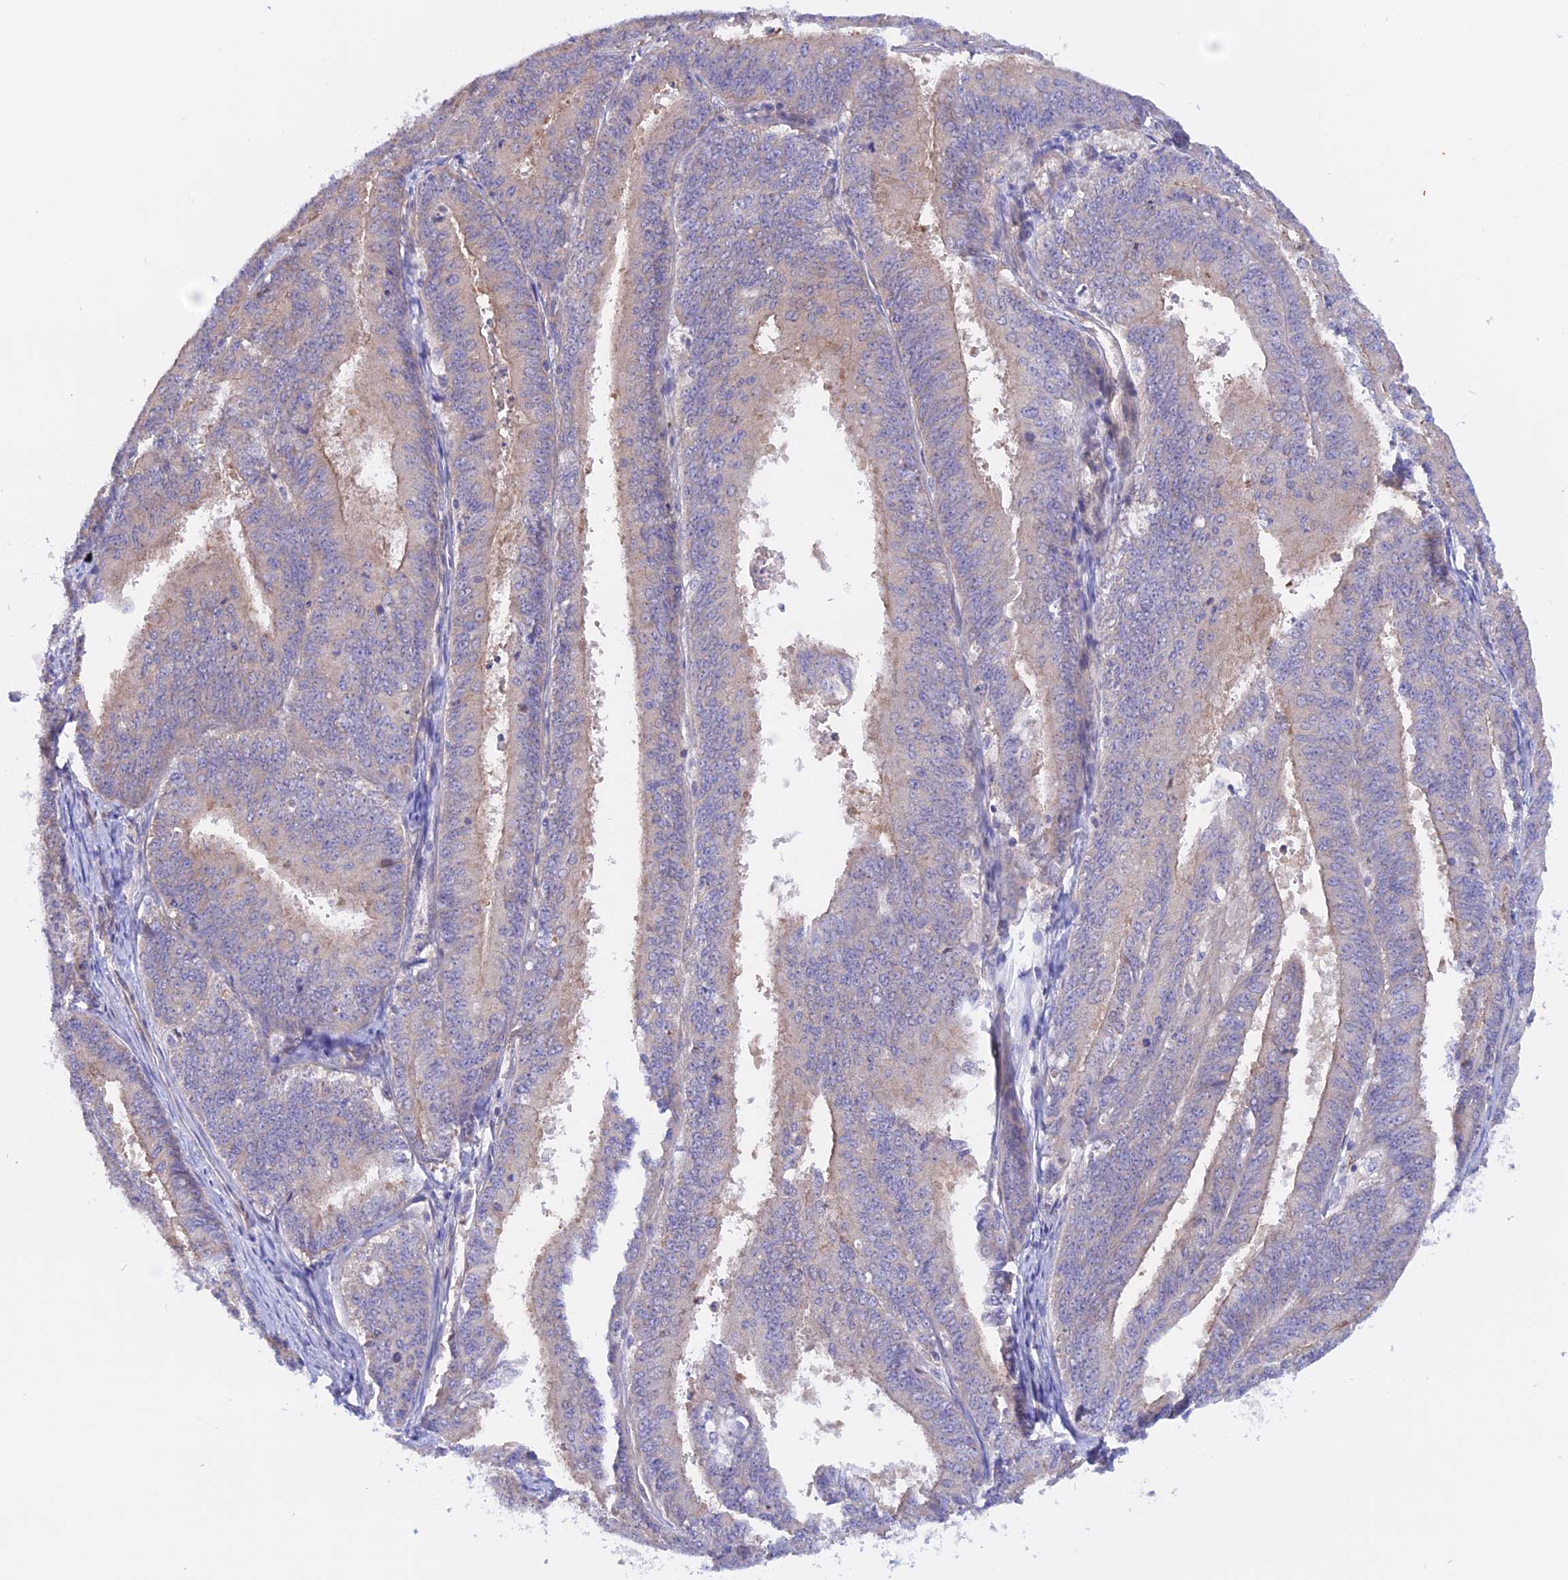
{"staining": {"intensity": "weak", "quantity": "25%-75%", "location": "cytoplasmic/membranous"}, "tissue": "endometrial cancer", "cell_type": "Tumor cells", "image_type": "cancer", "snomed": [{"axis": "morphology", "description": "Adenocarcinoma, NOS"}, {"axis": "topography", "description": "Endometrium"}], "caption": "There is low levels of weak cytoplasmic/membranous positivity in tumor cells of endometrial cancer (adenocarcinoma), as demonstrated by immunohistochemical staining (brown color).", "gene": "HYCC1", "patient": {"sex": "female", "age": 73}}